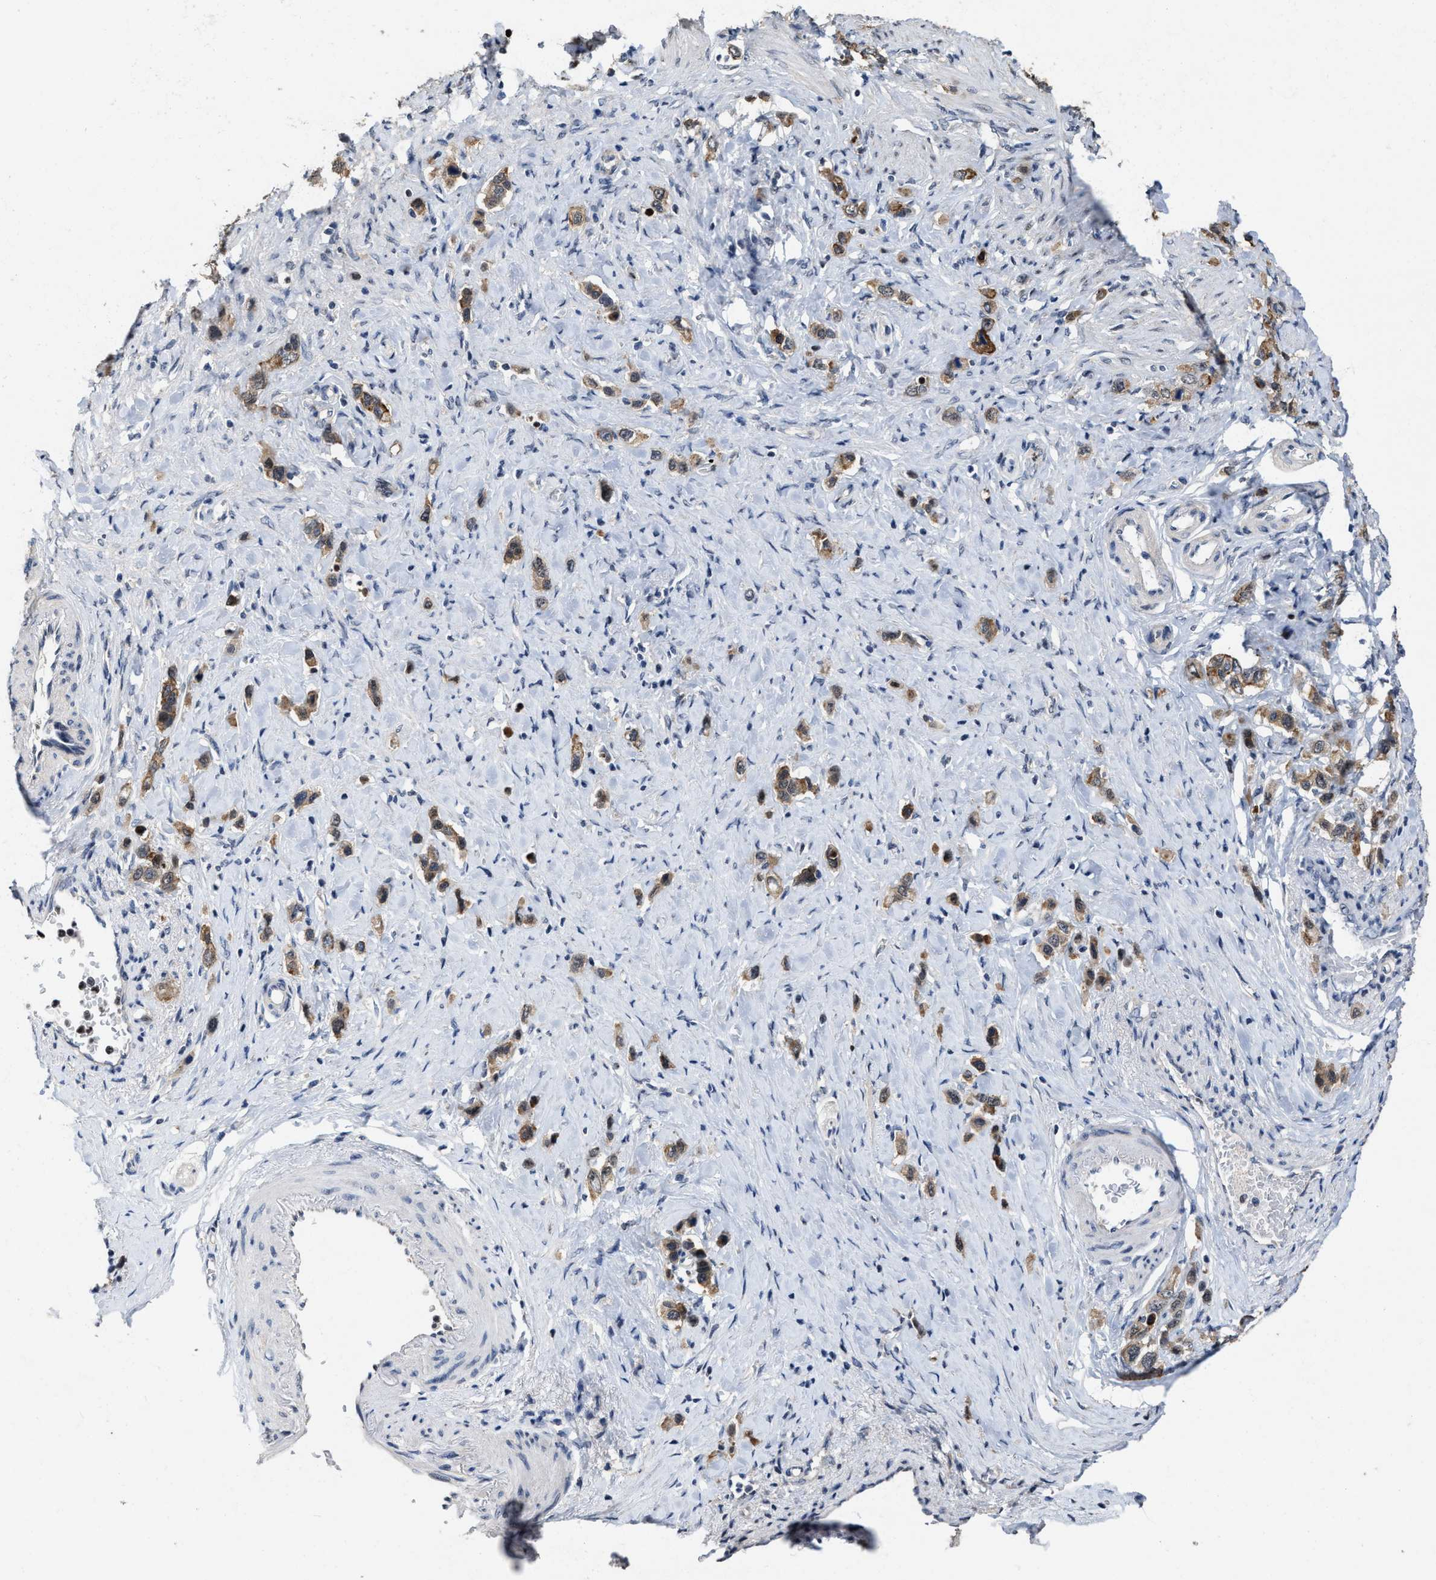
{"staining": {"intensity": "moderate", "quantity": ">75%", "location": "cytoplasmic/membranous"}, "tissue": "stomach cancer", "cell_type": "Tumor cells", "image_type": "cancer", "snomed": [{"axis": "morphology", "description": "Adenocarcinoma, NOS"}, {"axis": "topography", "description": "Stomach"}], "caption": "Tumor cells exhibit medium levels of moderate cytoplasmic/membranous staining in about >75% of cells in human adenocarcinoma (stomach).", "gene": "ZNF20", "patient": {"sex": "female", "age": 65}}